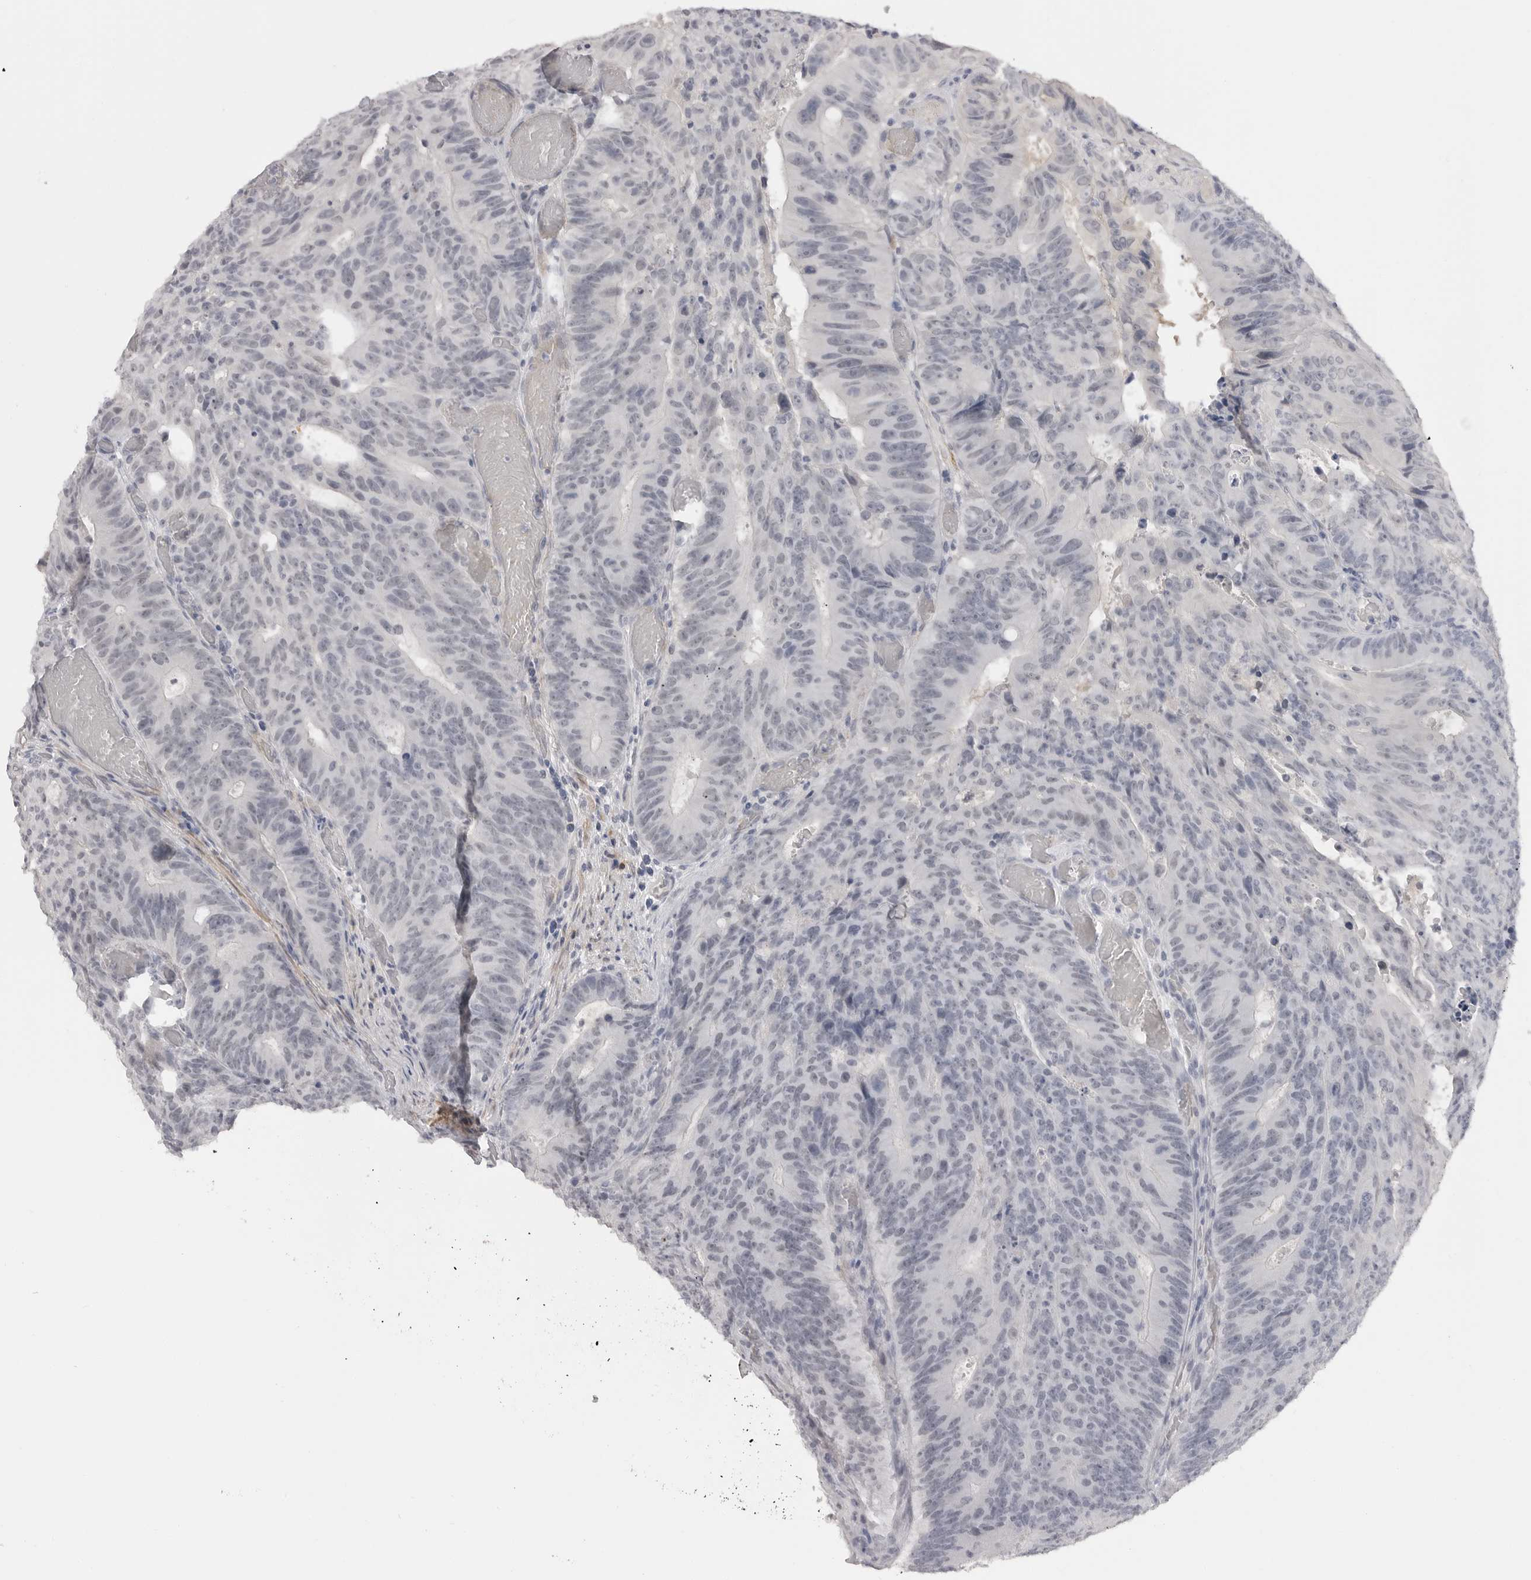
{"staining": {"intensity": "negative", "quantity": "none", "location": "none"}, "tissue": "colorectal cancer", "cell_type": "Tumor cells", "image_type": "cancer", "snomed": [{"axis": "morphology", "description": "Adenocarcinoma, NOS"}, {"axis": "topography", "description": "Colon"}], "caption": "Tumor cells are negative for brown protein staining in colorectal cancer (adenocarcinoma).", "gene": "PLEKHF1", "patient": {"sex": "male", "age": 87}}